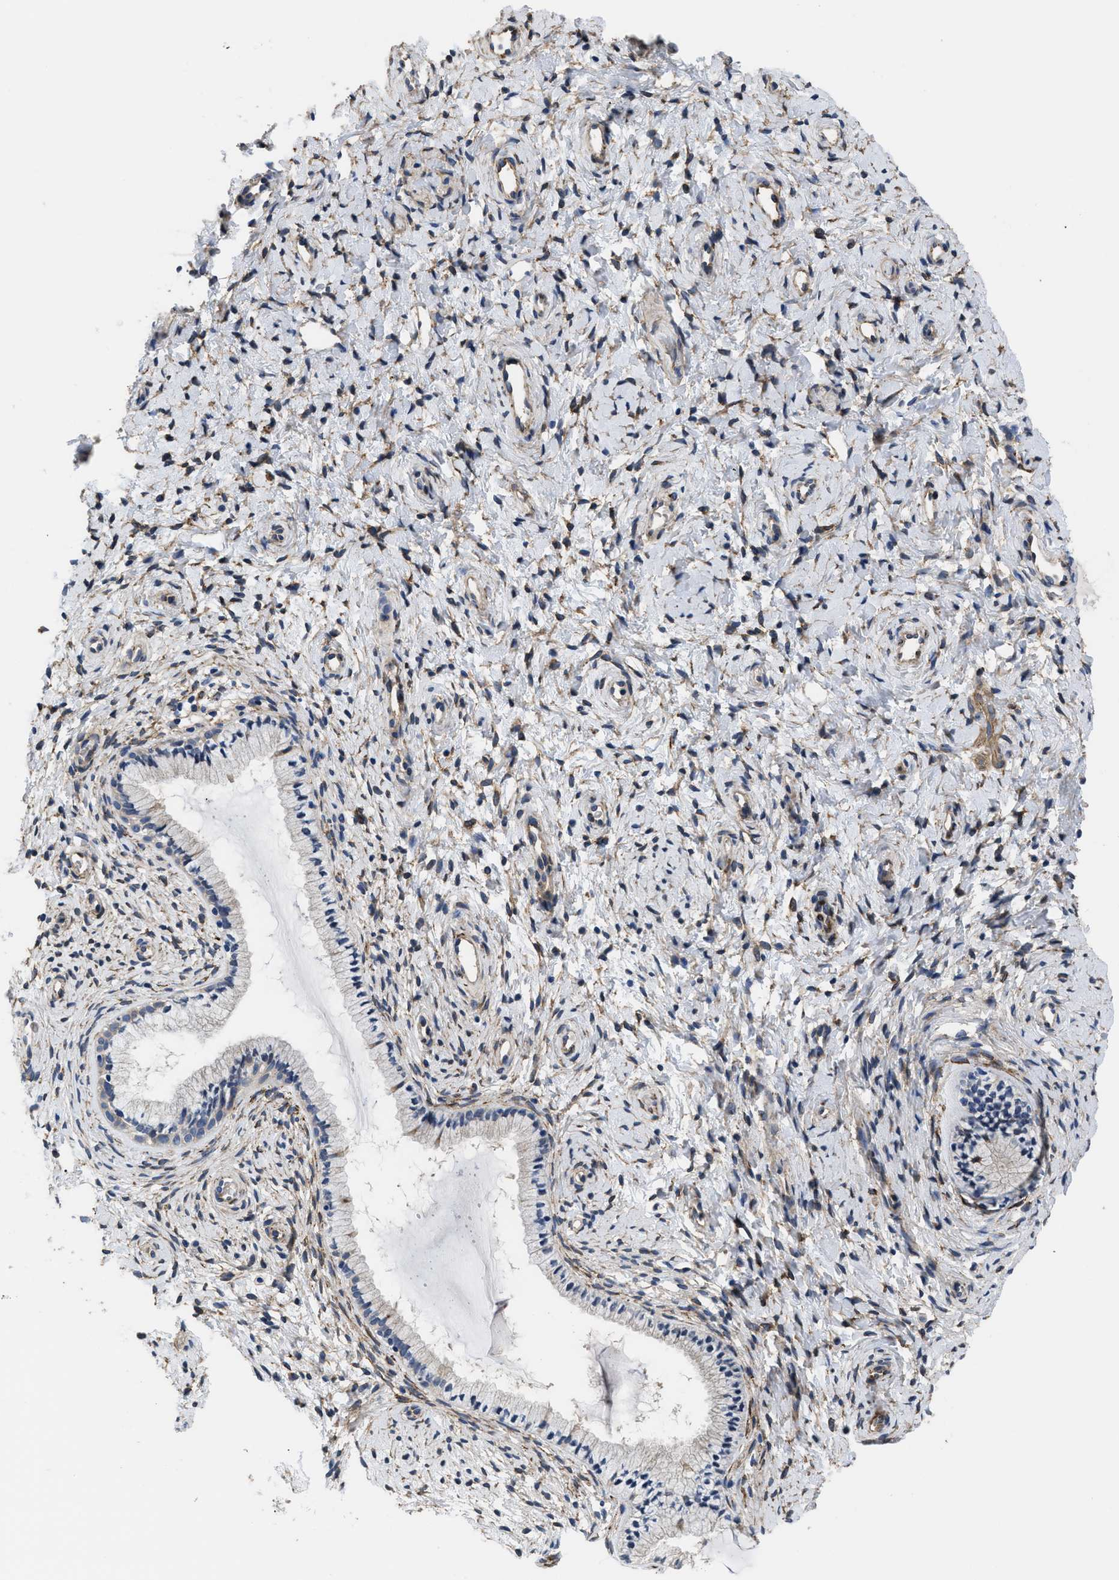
{"staining": {"intensity": "negative", "quantity": "none", "location": "none"}, "tissue": "cervix", "cell_type": "Glandular cells", "image_type": "normal", "snomed": [{"axis": "morphology", "description": "Normal tissue, NOS"}, {"axis": "topography", "description": "Cervix"}], "caption": "DAB immunohistochemical staining of normal human cervix exhibits no significant positivity in glandular cells.", "gene": "SQLE", "patient": {"sex": "female", "age": 72}}